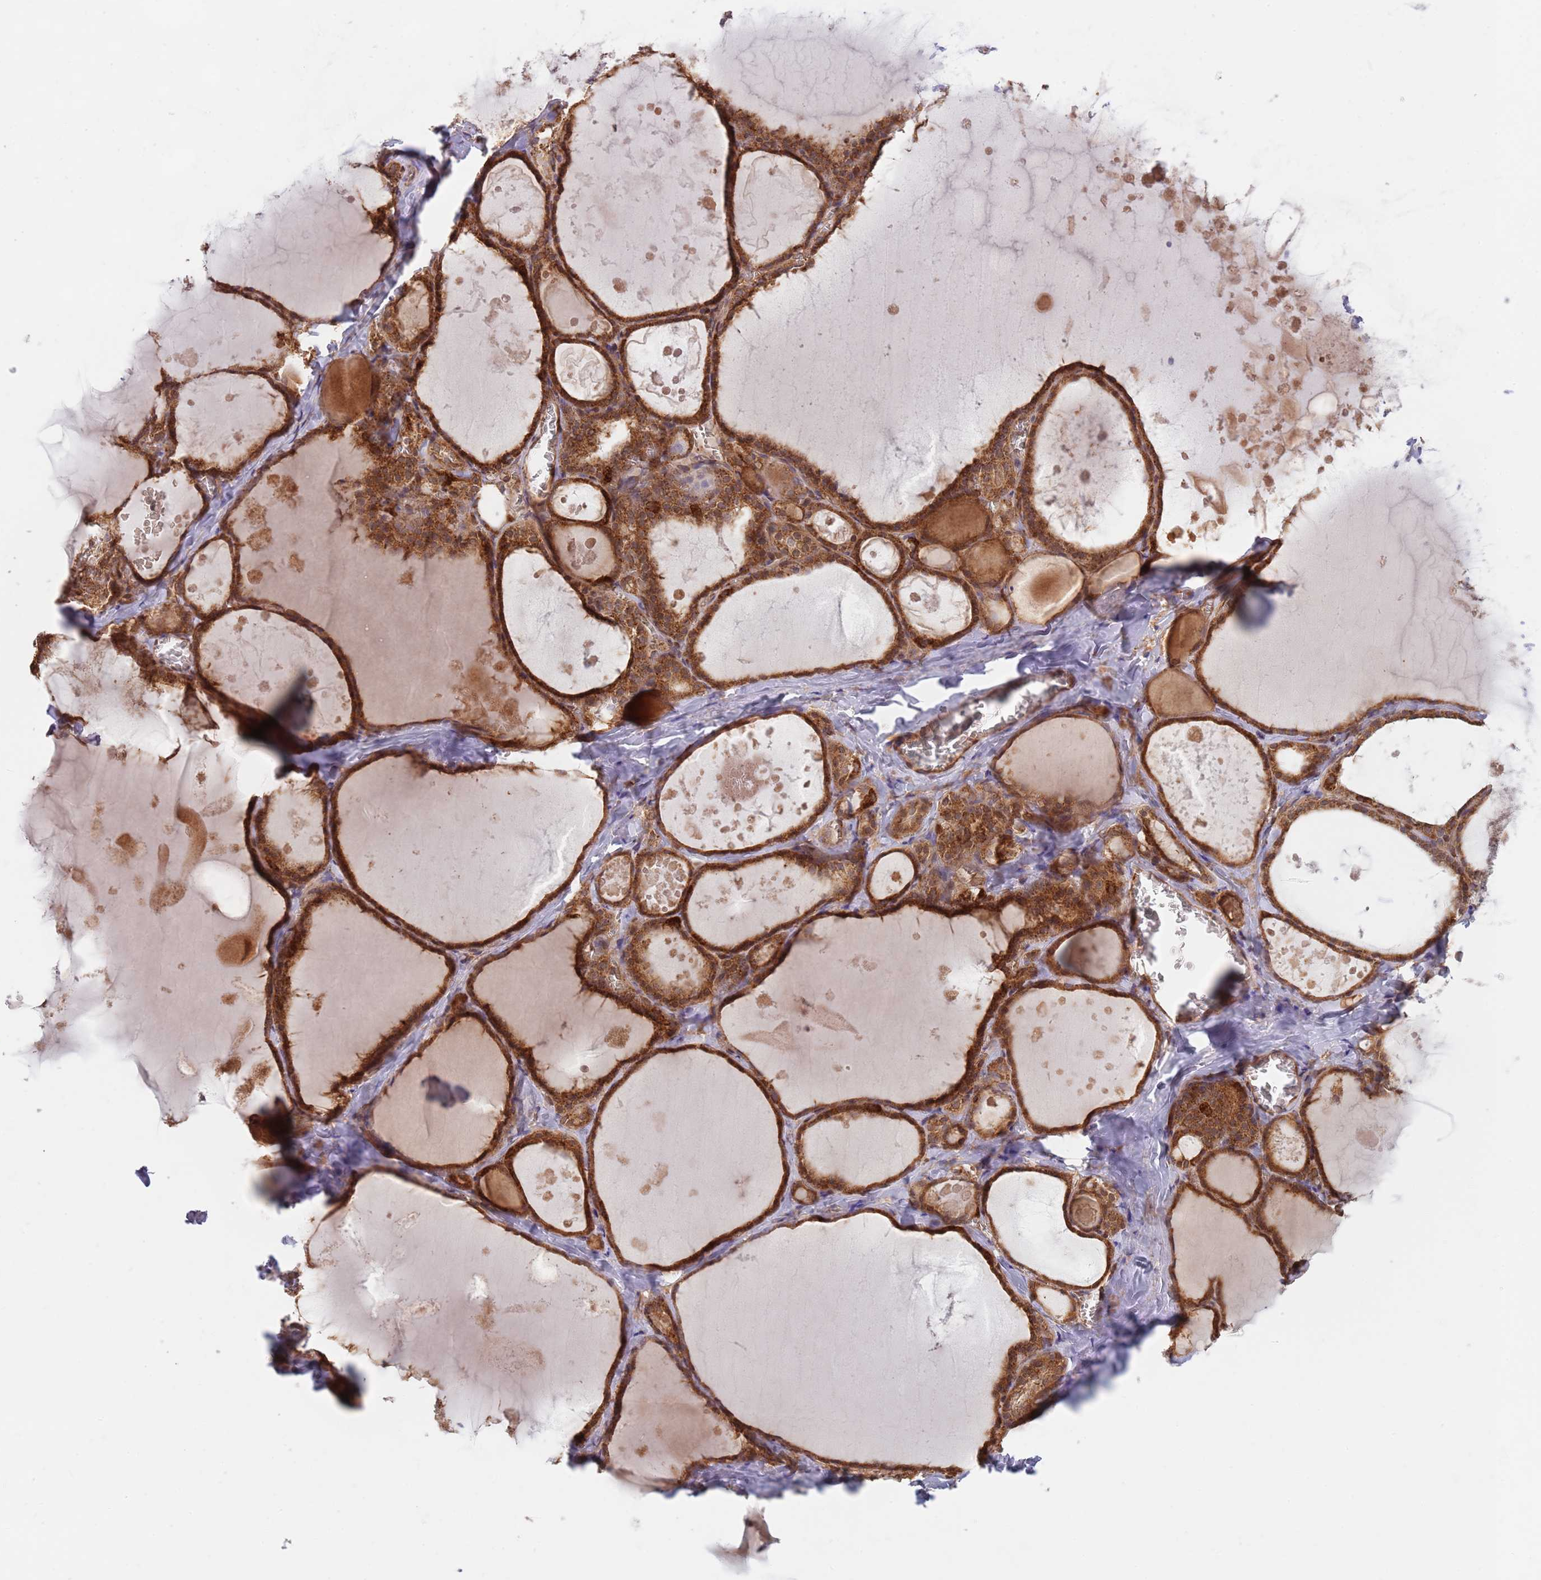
{"staining": {"intensity": "strong", "quantity": ">75%", "location": "cytoplasmic/membranous"}, "tissue": "thyroid gland", "cell_type": "Glandular cells", "image_type": "normal", "snomed": [{"axis": "morphology", "description": "Normal tissue, NOS"}, {"axis": "topography", "description": "Thyroid gland"}], "caption": "Immunohistochemistry (IHC) (DAB (3,3'-diaminobenzidine)) staining of unremarkable human thyroid gland exhibits strong cytoplasmic/membranous protein staining in approximately >75% of glandular cells.", "gene": "GUK1", "patient": {"sex": "male", "age": 56}}